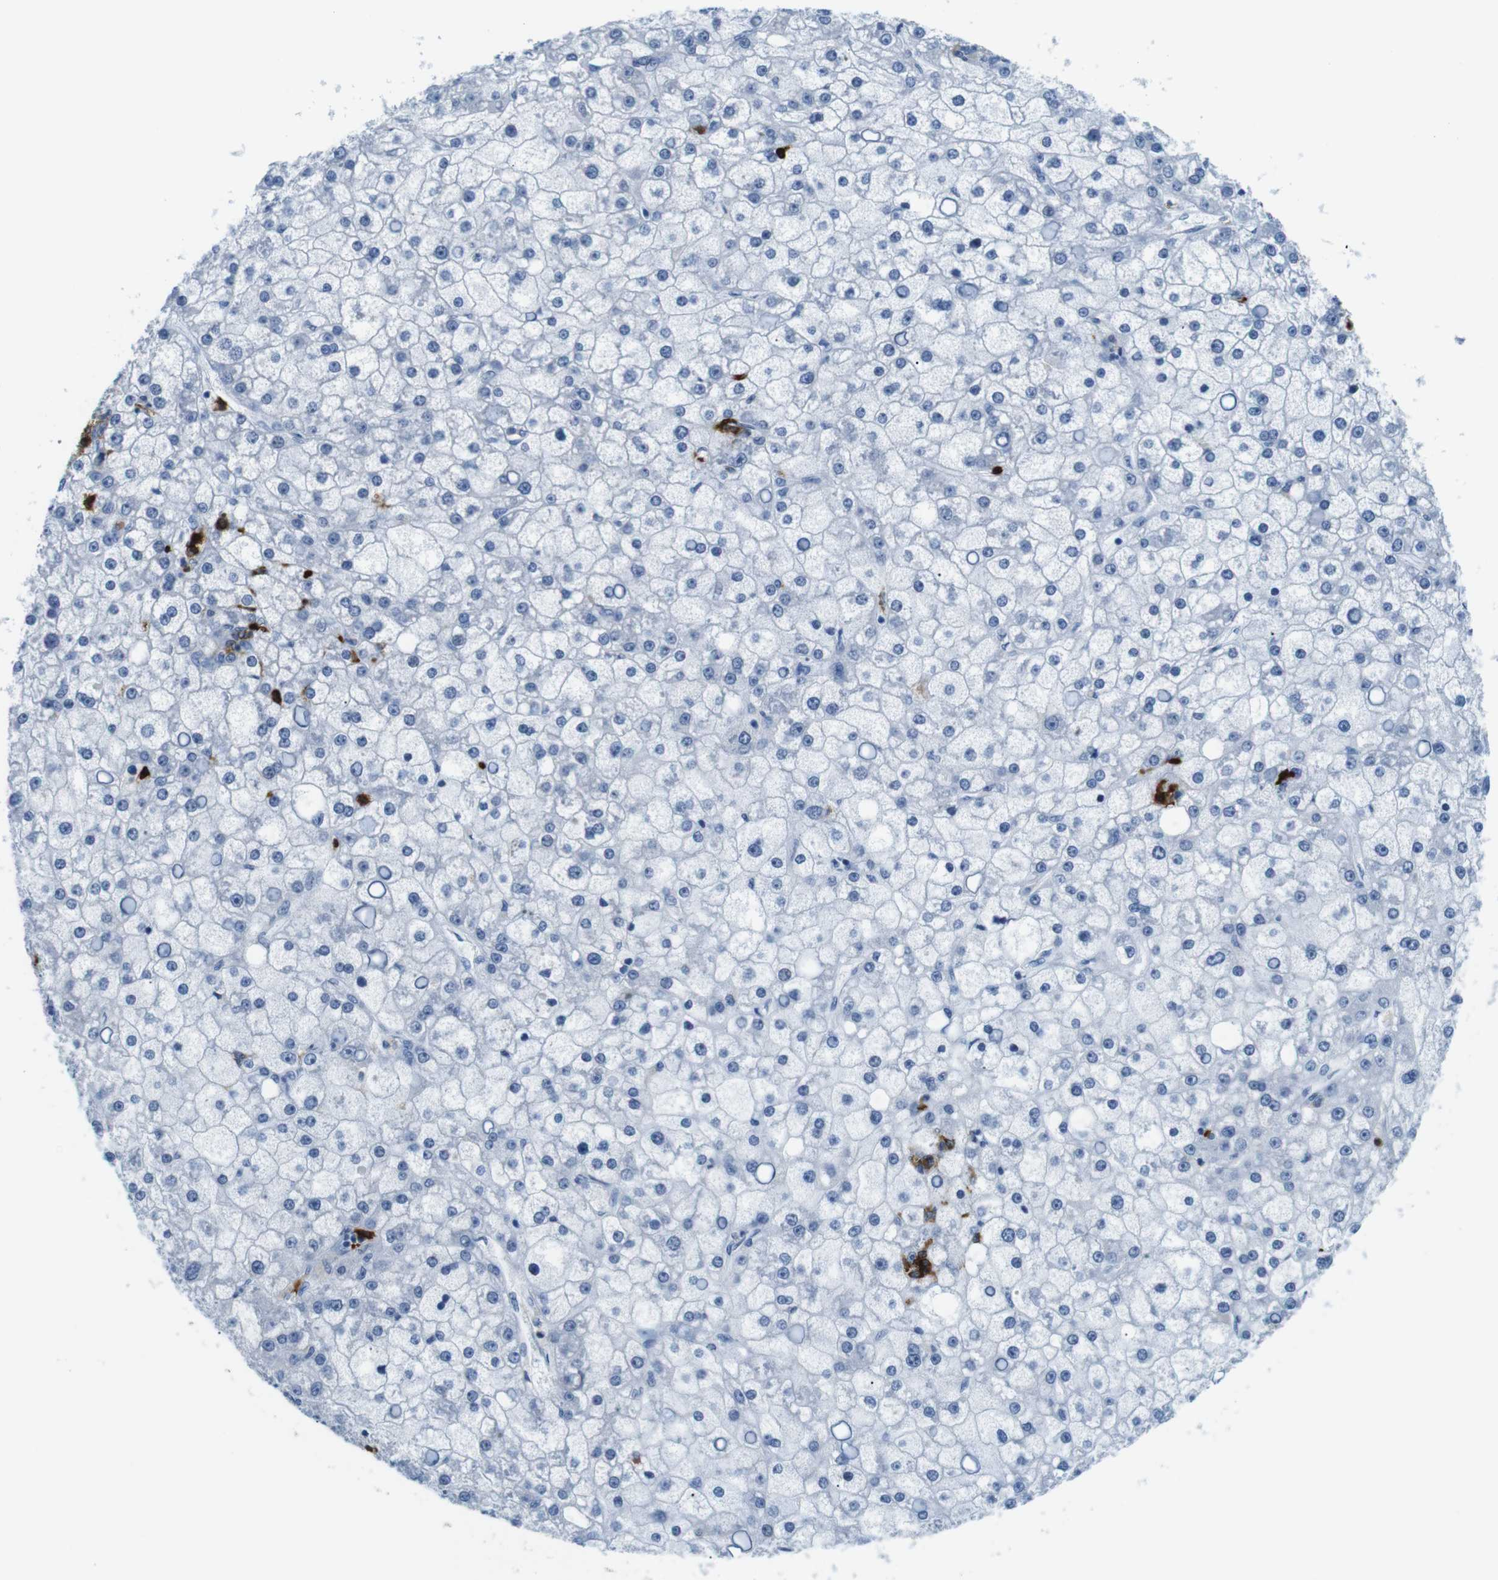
{"staining": {"intensity": "negative", "quantity": "none", "location": "none"}, "tissue": "liver cancer", "cell_type": "Tumor cells", "image_type": "cancer", "snomed": [{"axis": "morphology", "description": "Carcinoma, Hepatocellular, NOS"}, {"axis": "topography", "description": "Liver"}], "caption": "Immunohistochemistry histopathology image of human hepatocellular carcinoma (liver) stained for a protein (brown), which reveals no expression in tumor cells. (DAB (3,3'-diaminobenzidine) immunohistochemistry, high magnification).", "gene": "MCEMP1", "patient": {"sex": "male", "age": 67}}